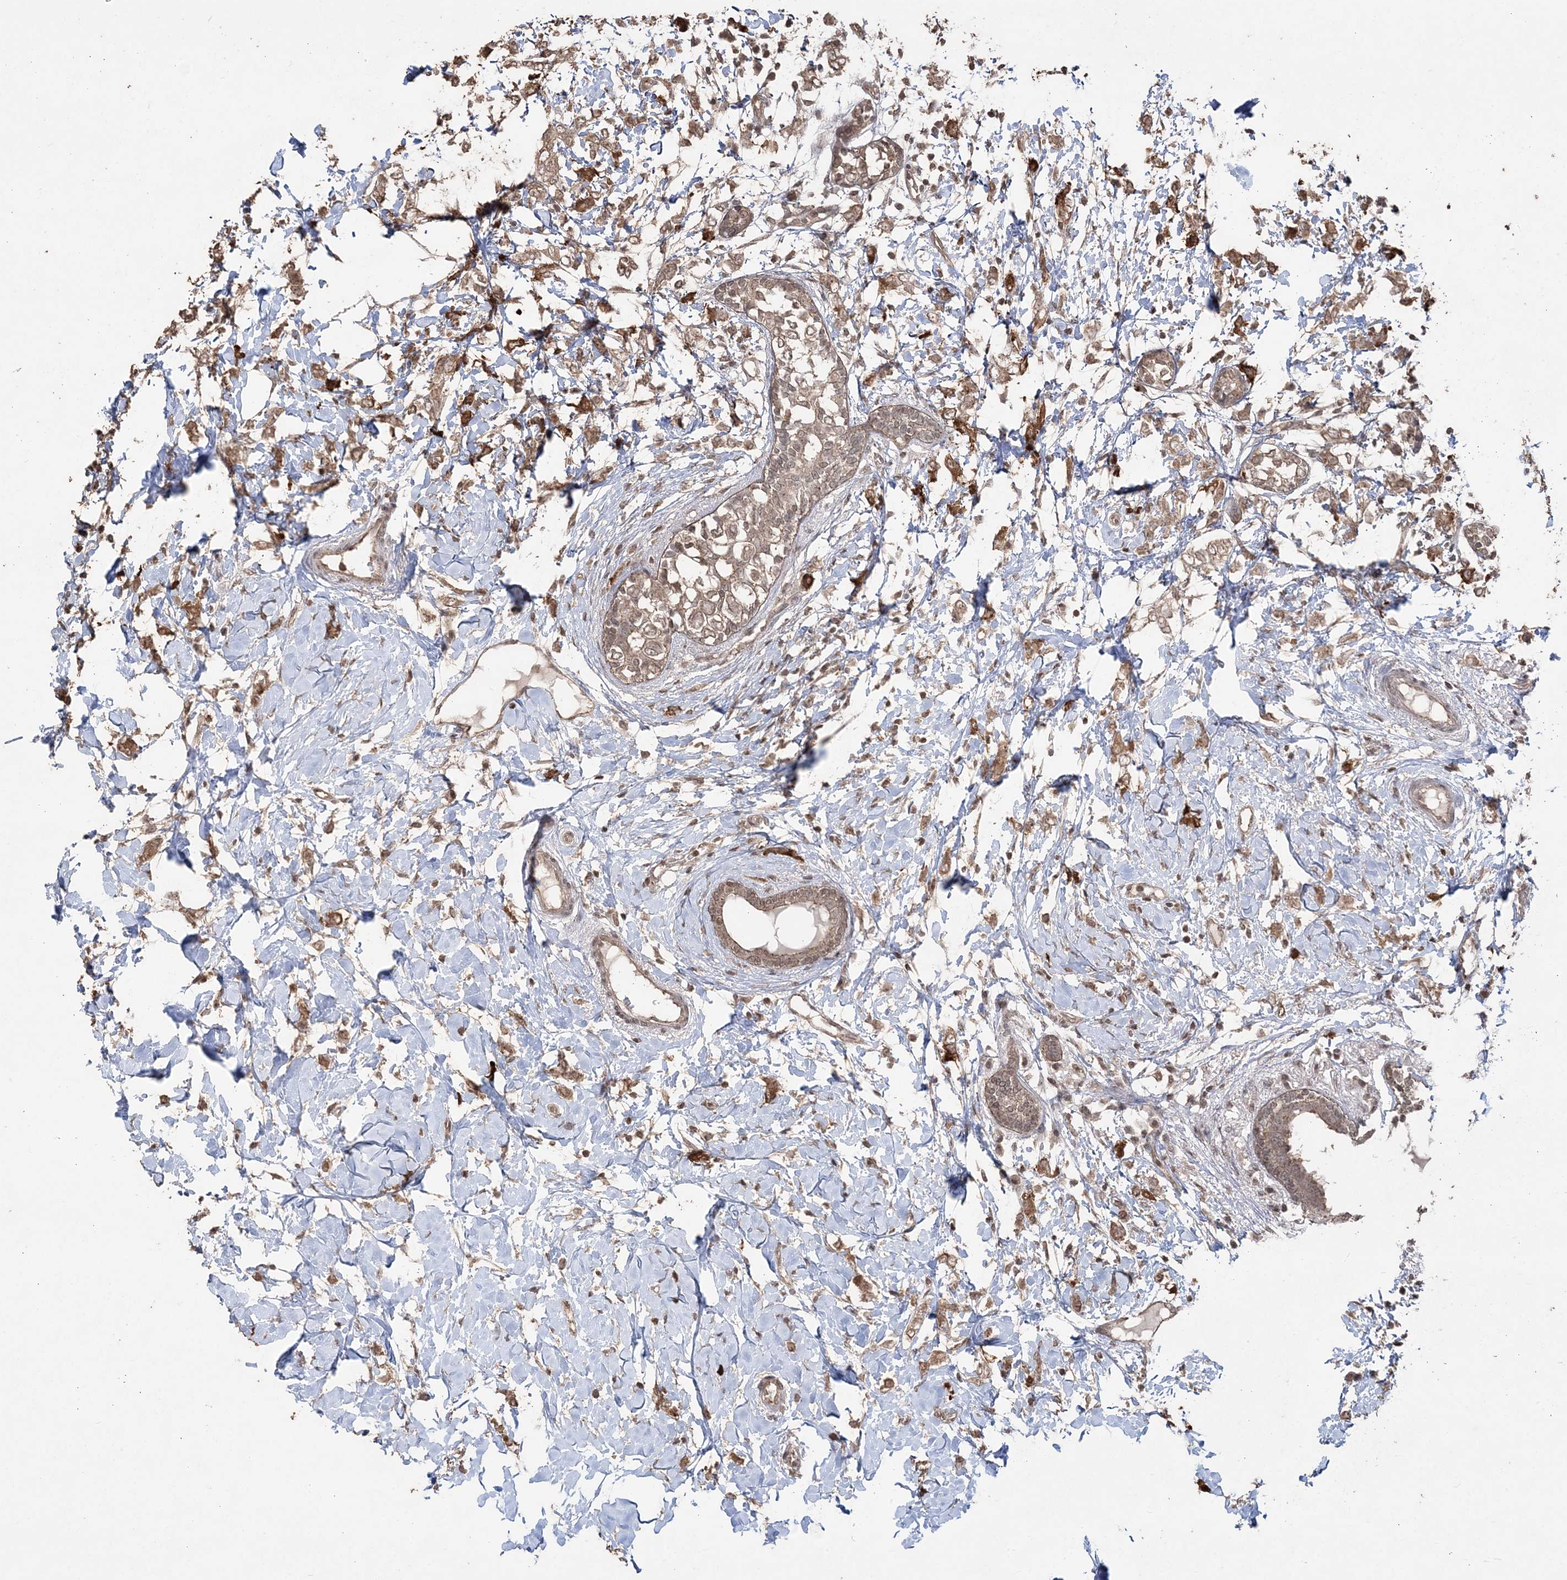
{"staining": {"intensity": "moderate", "quantity": ">75%", "location": "cytoplasmic/membranous,nuclear"}, "tissue": "breast cancer", "cell_type": "Tumor cells", "image_type": "cancer", "snomed": [{"axis": "morphology", "description": "Normal tissue, NOS"}, {"axis": "morphology", "description": "Lobular carcinoma"}, {"axis": "topography", "description": "Breast"}], "caption": "Immunohistochemical staining of breast lobular carcinoma shows medium levels of moderate cytoplasmic/membranous and nuclear staining in about >75% of tumor cells.", "gene": "EHHADH", "patient": {"sex": "female", "age": 47}}